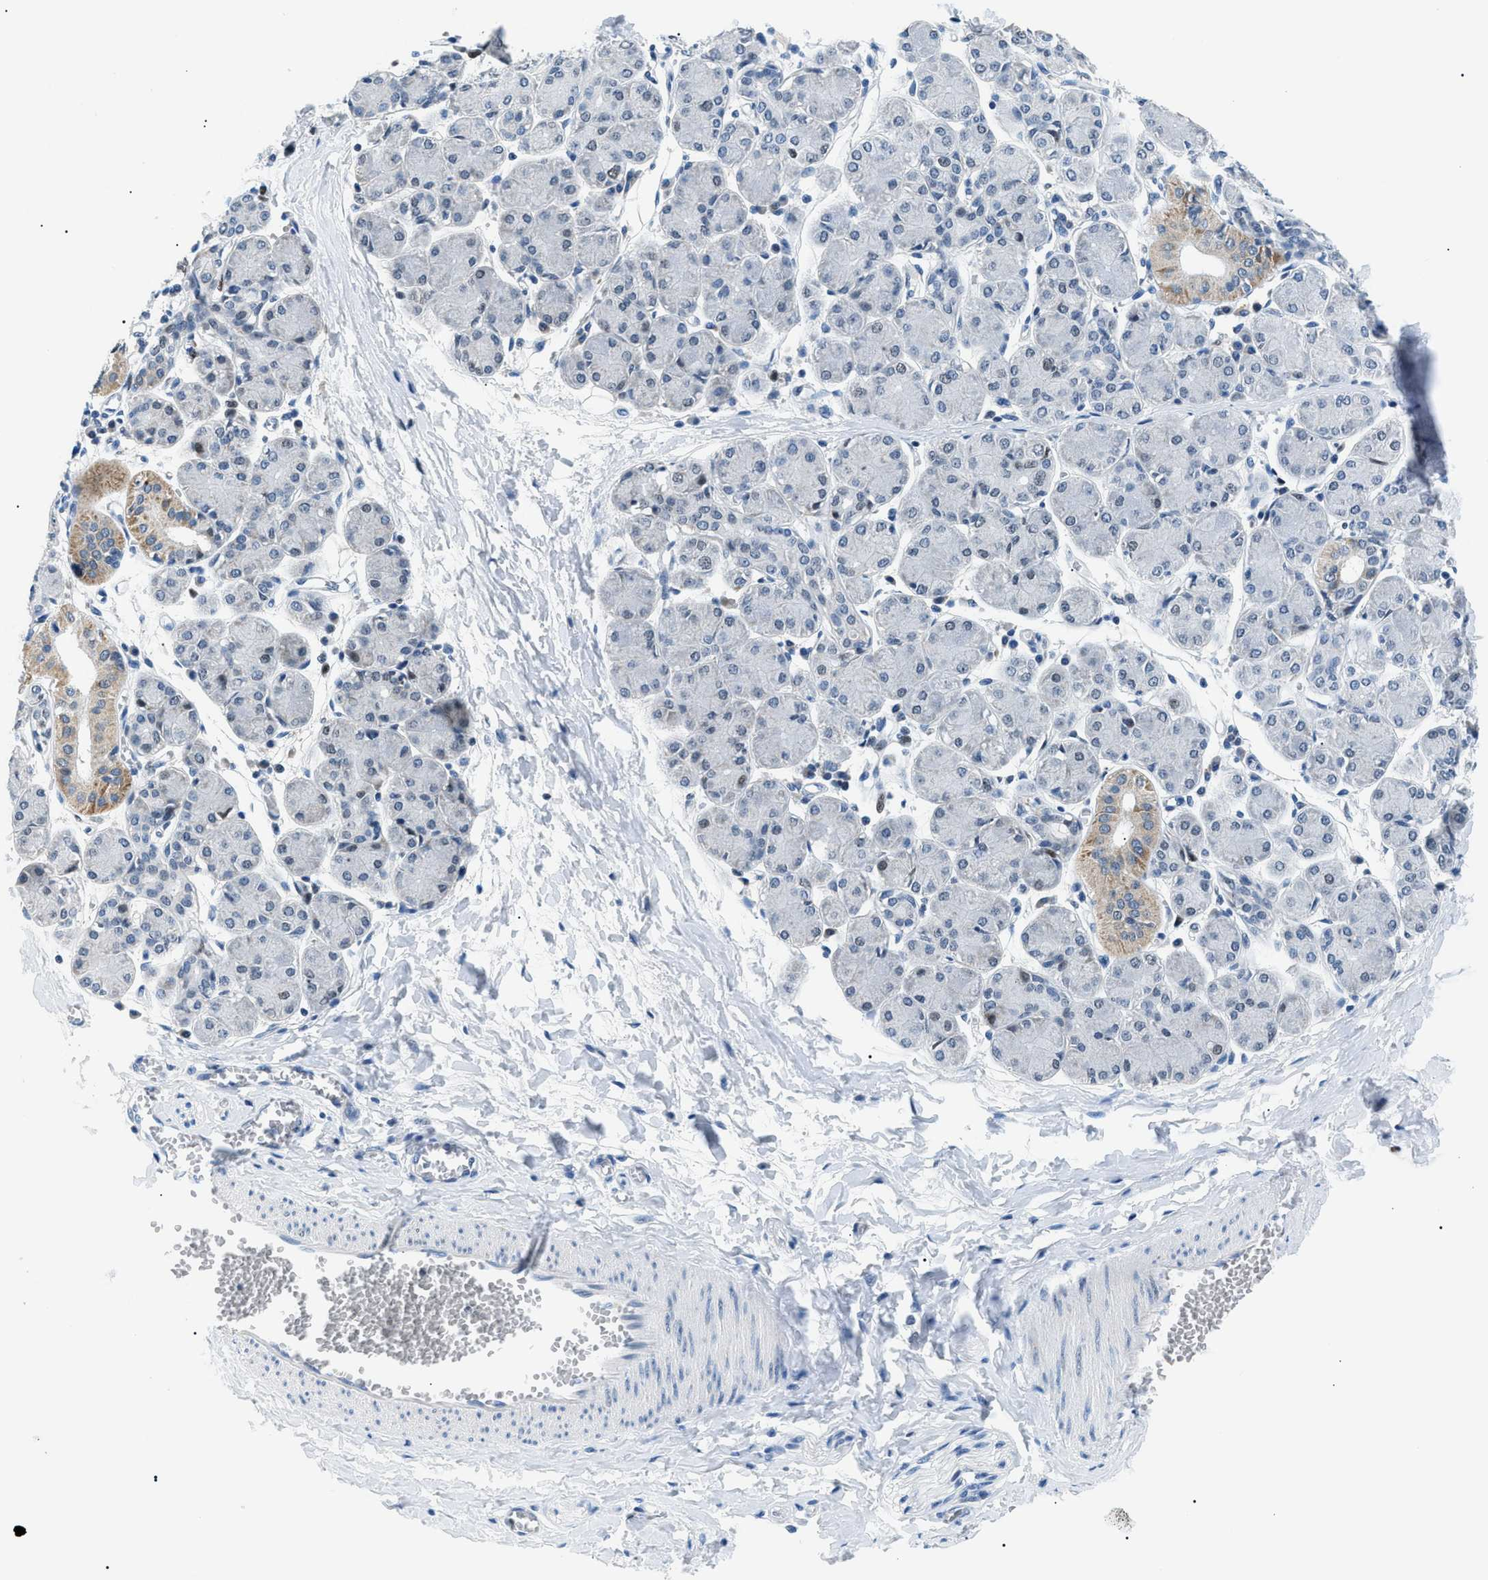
{"staining": {"intensity": "moderate", "quantity": "<25%", "location": "cytoplasmic/membranous"}, "tissue": "salivary gland", "cell_type": "Glandular cells", "image_type": "normal", "snomed": [{"axis": "morphology", "description": "Normal tissue, NOS"}, {"axis": "morphology", "description": "Inflammation, NOS"}, {"axis": "topography", "description": "Lymph node"}, {"axis": "topography", "description": "Salivary gland"}], "caption": "Immunohistochemical staining of unremarkable human salivary gland exhibits <25% levels of moderate cytoplasmic/membranous protein positivity in approximately <25% of glandular cells. (DAB IHC with brightfield microscopy, high magnification).", "gene": "SMARCC1", "patient": {"sex": "male", "age": 3}}